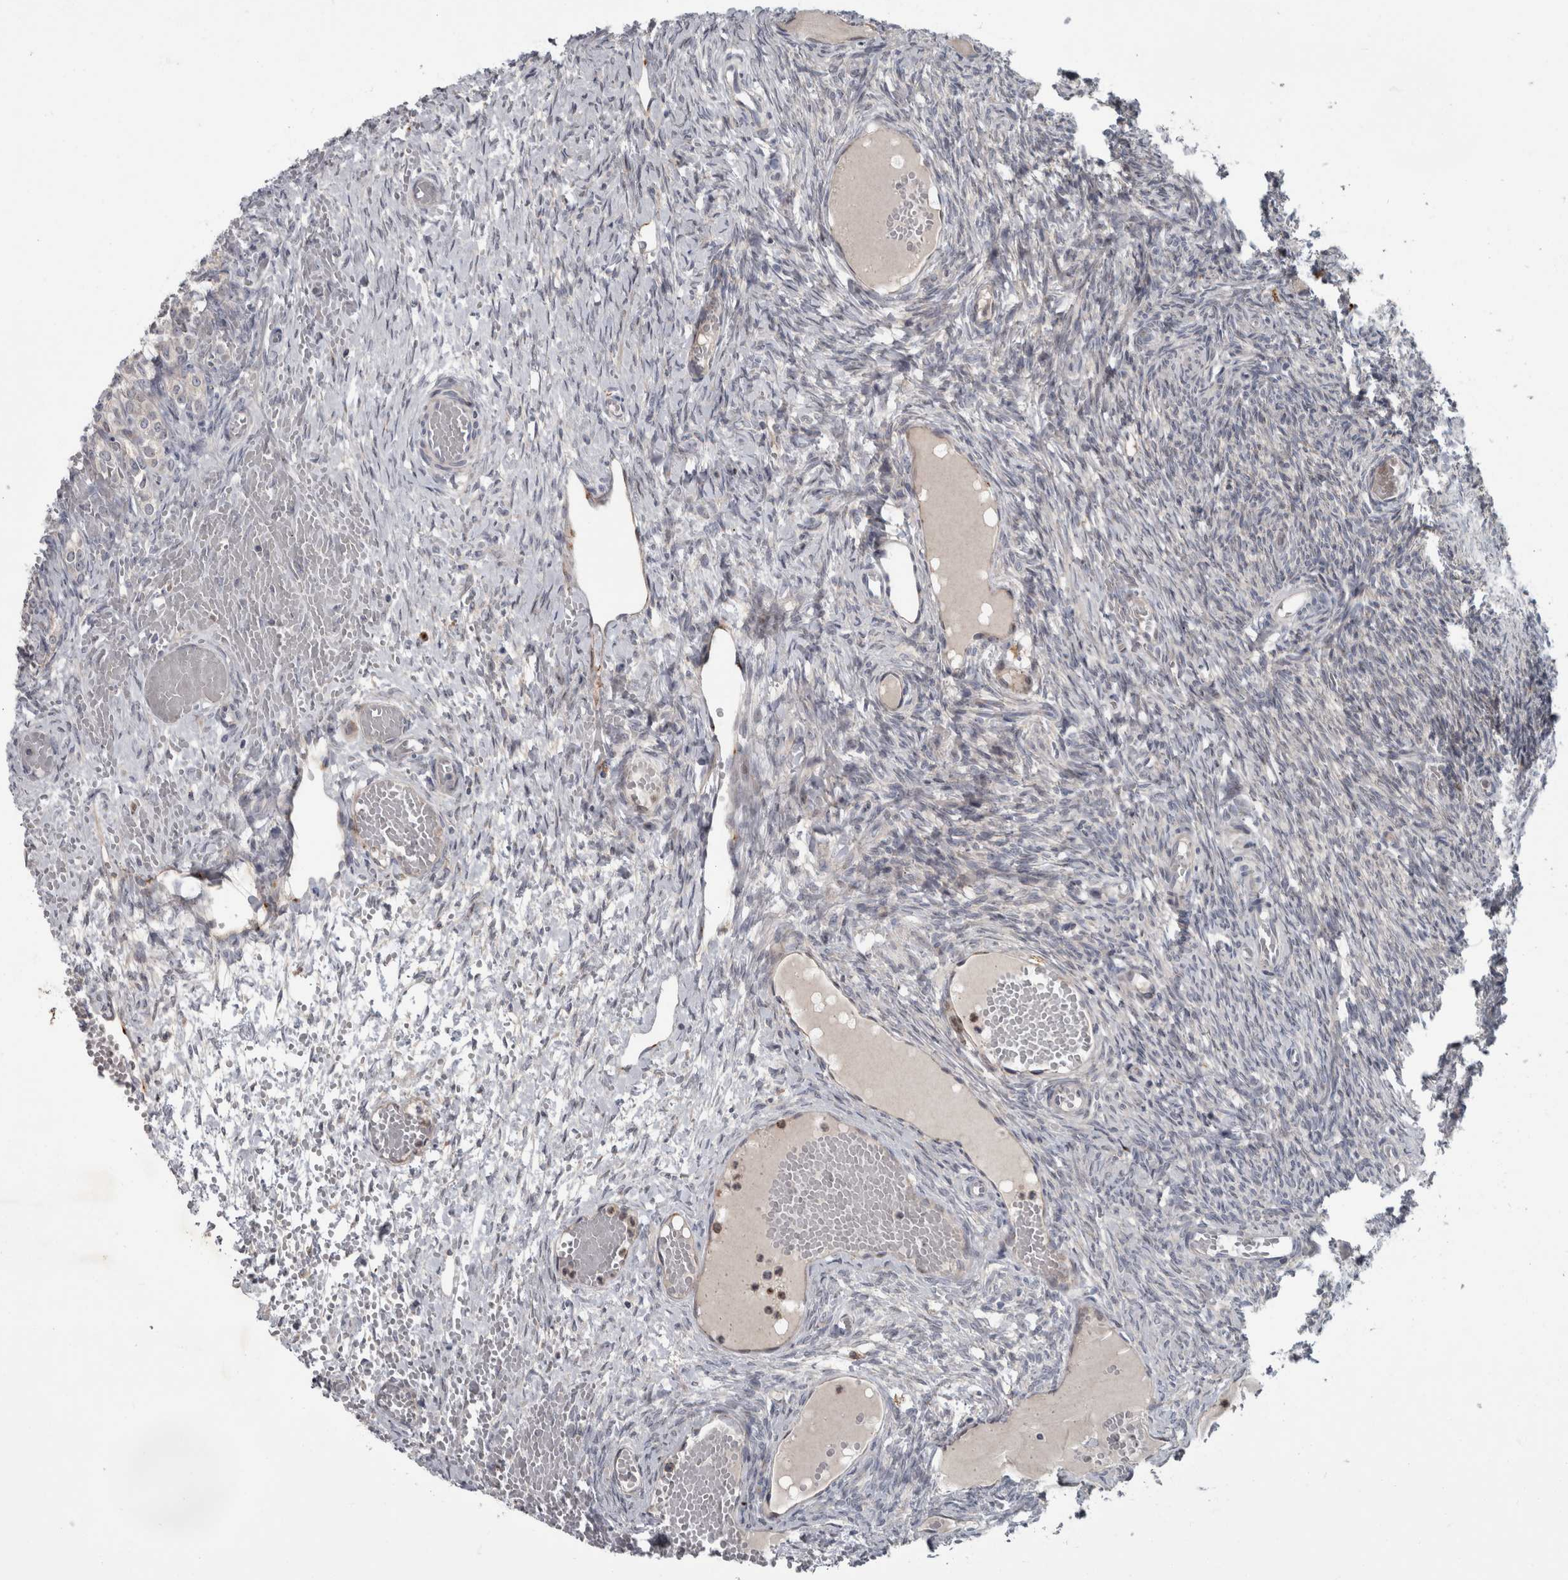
{"staining": {"intensity": "negative", "quantity": "none", "location": "none"}, "tissue": "ovary", "cell_type": "Ovarian stroma cells", "image_type": "normal", "snomed": [{"axis": "morphology", "description": "Adenocarcinoma, NOS"}, {"axis": "topography", "description": "Endometrium"}], "caption": "Micrograph shows no protein expression in ovarian stroma cells of normal ovary.", "gene": "CDC42BPG", "patient": {"sex": "female", "age": 32}}